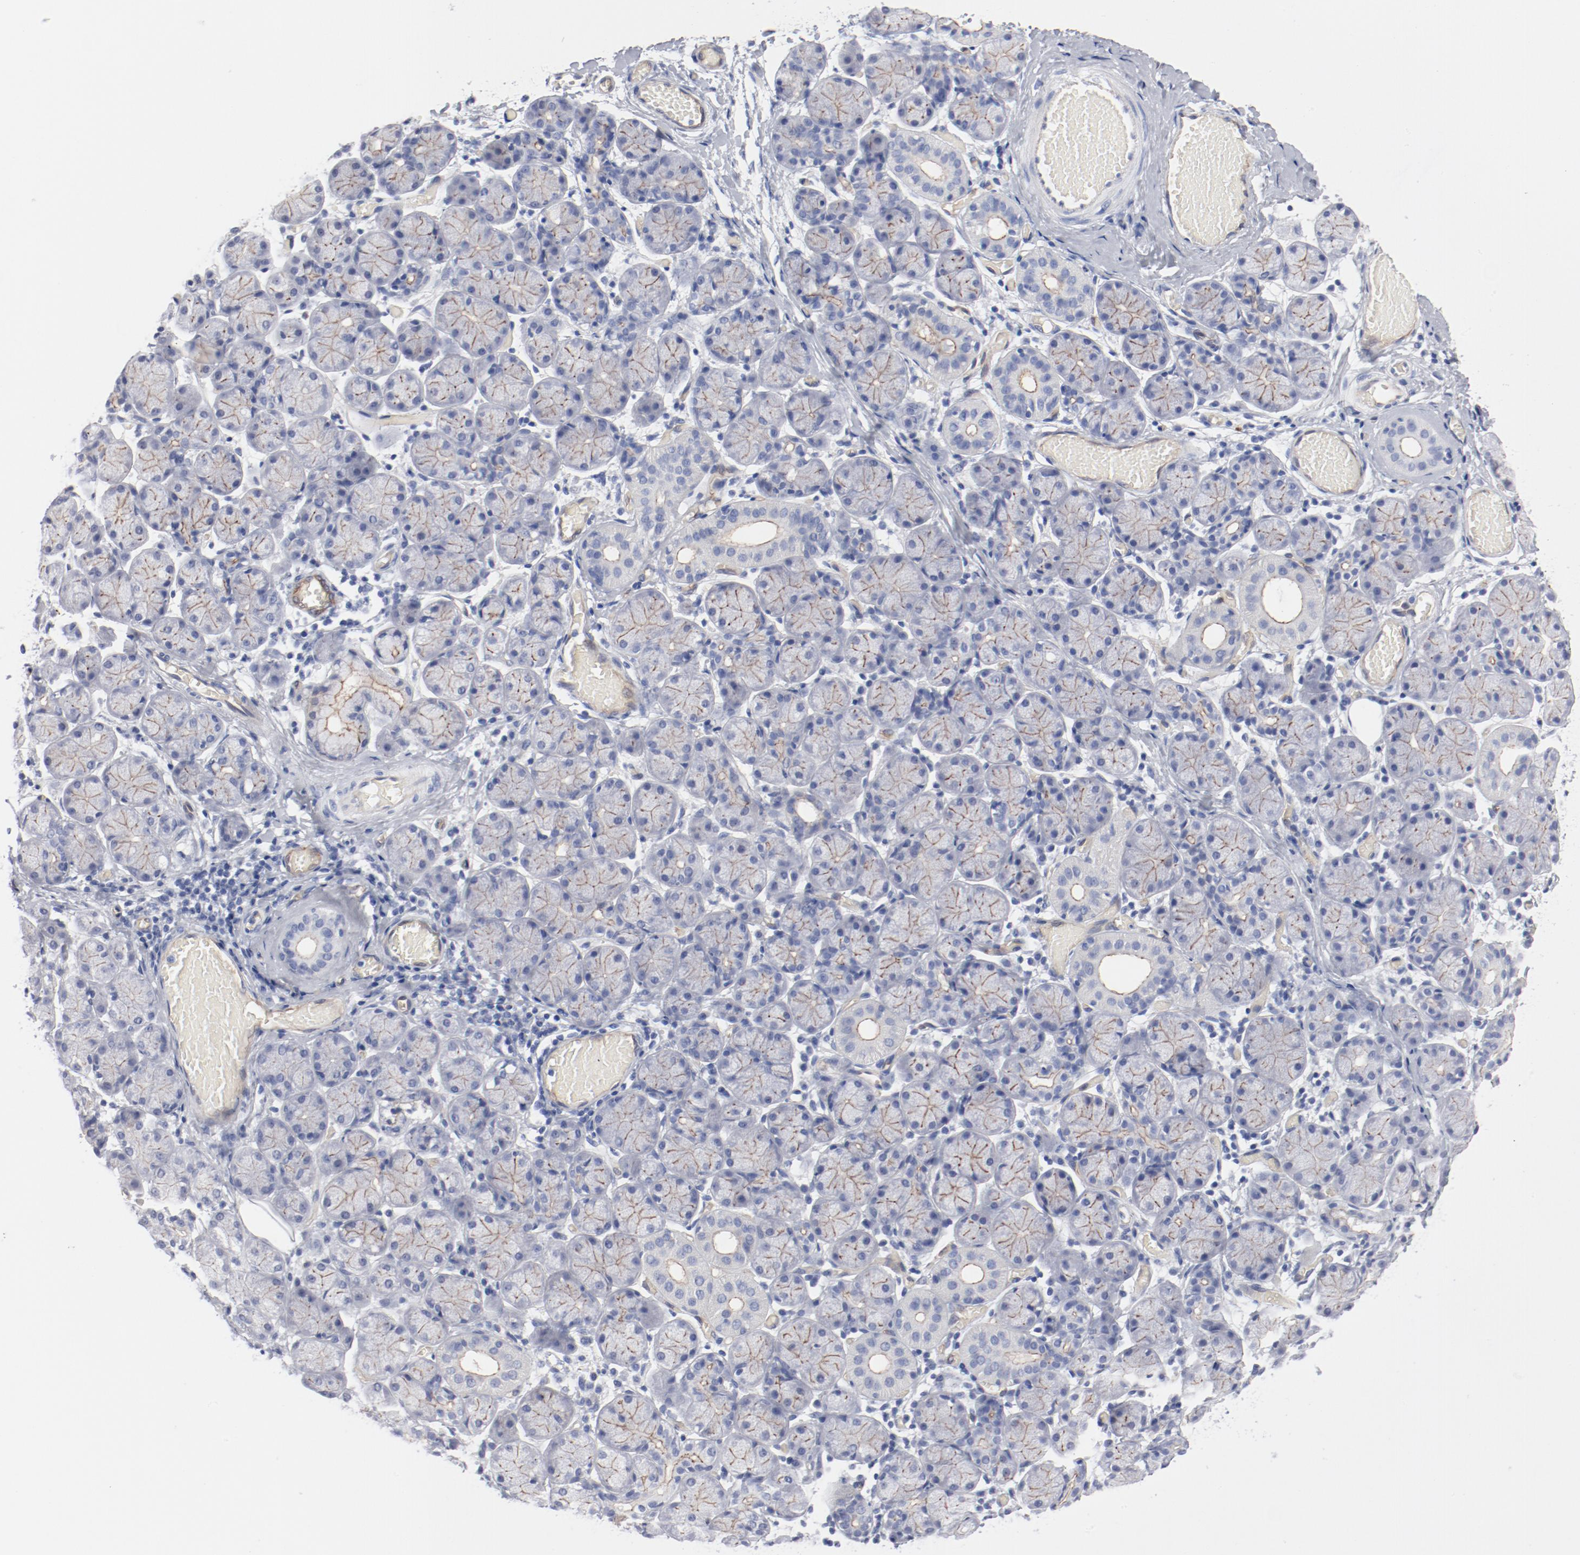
{"staining": {"intensity": "weak", "quantity": "25%-75%", "location": "cytoplasmic/membranous"}, "tissue": "salivary gland", "cell_type": "Glandular cells", "image_type": "normal", "snomed": [{"axis": "morphology", "description": "Normal tissue, NOS"}, {"axis": "topography", "description": "Salivary gland"}], "caption": "Protein expression analysis of normal salivary gland exhibits weak cytoplasmic/membranous positivity in approximately 25%-75% of glandular cells.", "gene": "SHANK3", "patient": {"sex": "female", "age": 24}}